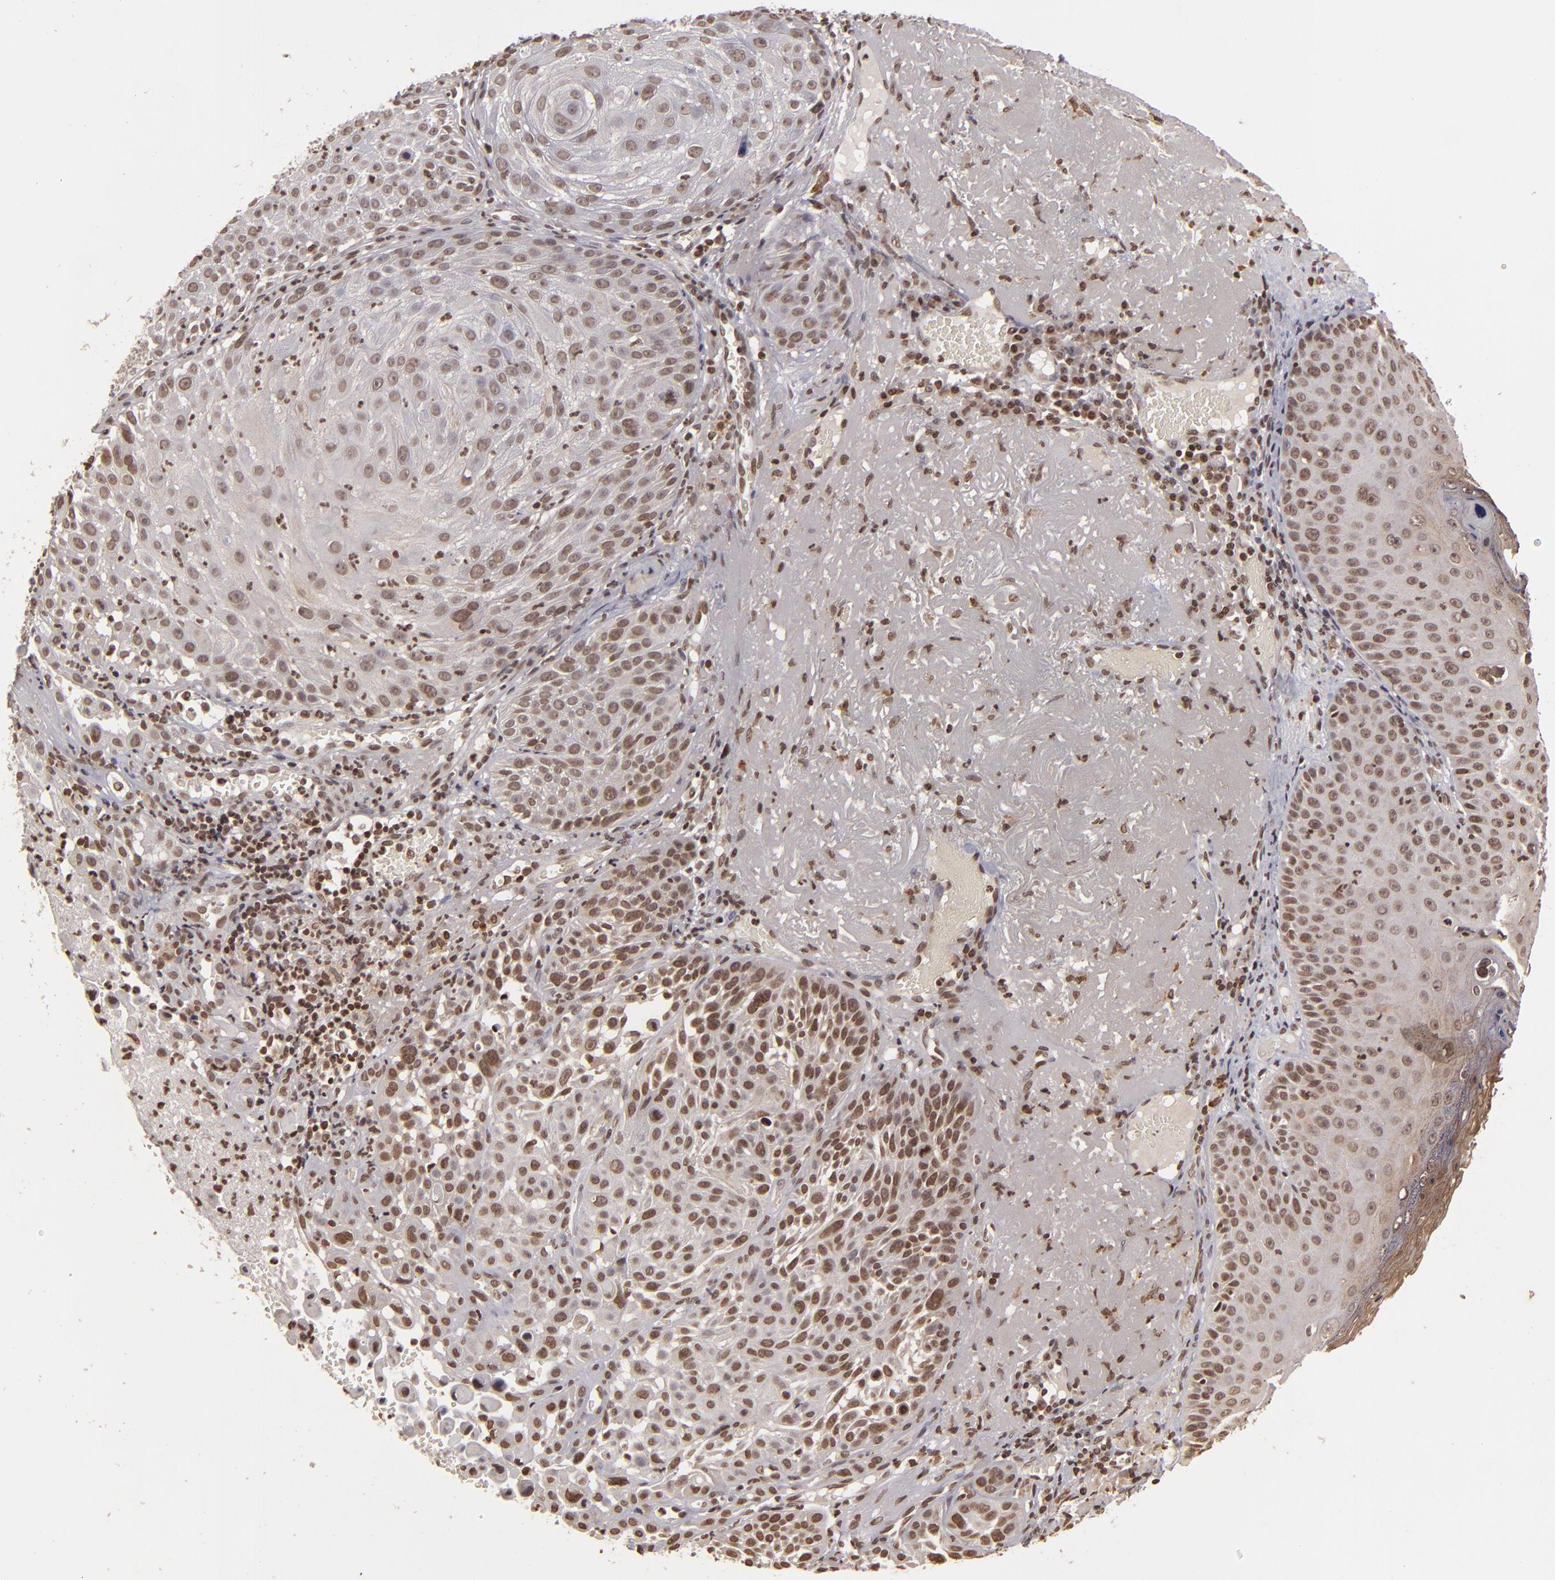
{"staining": {"intensity": "strong", "quantity": "25%-75%", "location": "cytoplasmic/membranous"}, "tissue": "skin cancer", "cell_type": "Tumor cells", "image_type": "cancer", "snomed": [{"axis": "morphology", "description": "Squamous cell carcinoma, NOS"}, {"axis": "topography", "description": "Skin"}], "caption": "Protein expression analysis of skin cancer (squamous cell carcinoma) exhibits strong cytoplasmic/membranous expression in approximately 25%-75% of tumor cells. The protein of interest is stained brown, and the nuclei are stained in blue (DAB IHC with brightfield microscopy, high magnification).", "gene": "CUL3", "patient": {"sex": "female", "age": 89}}